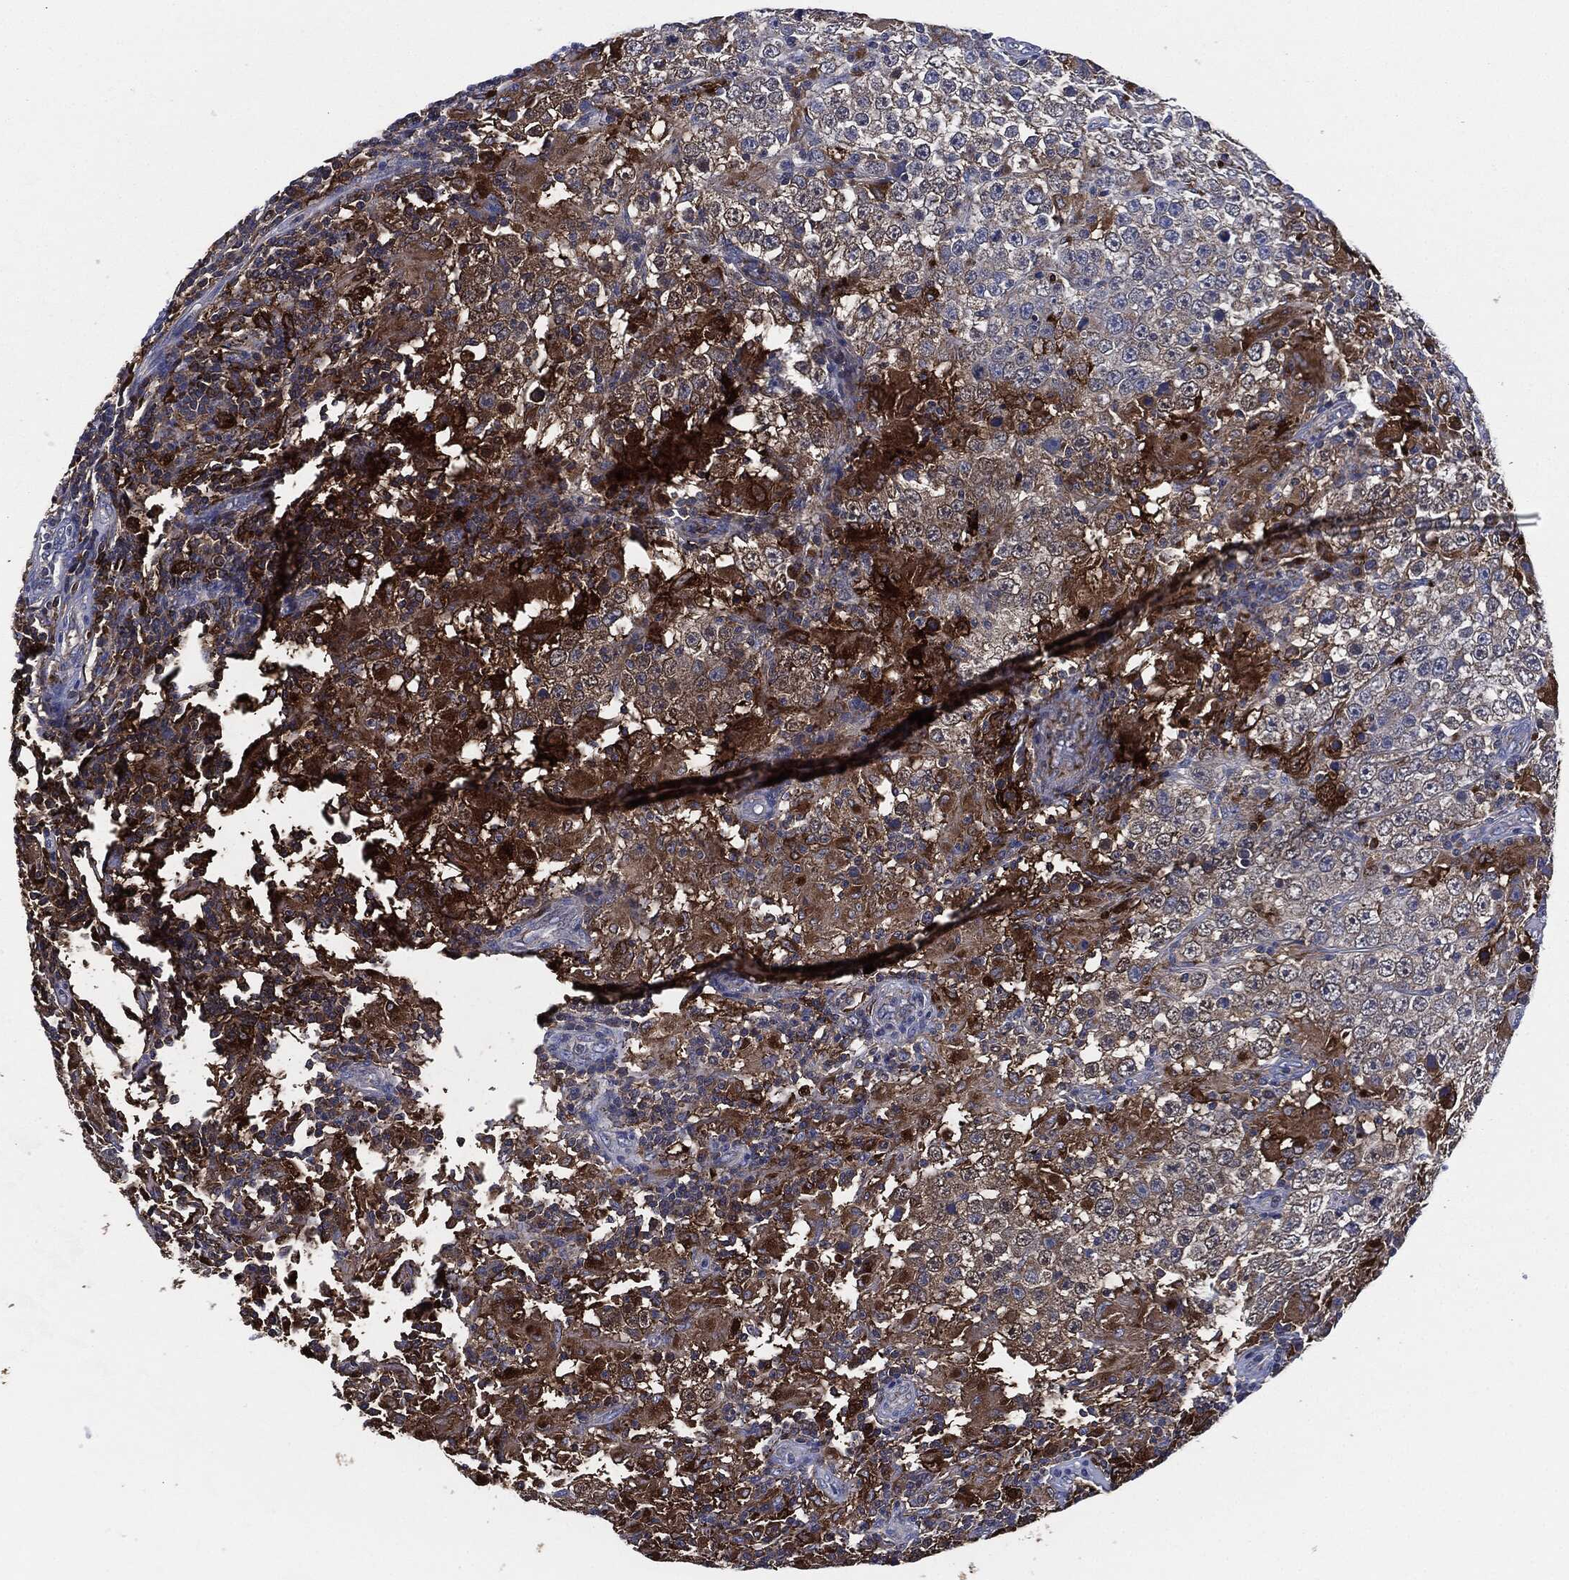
{"staining": {"intensity": "strong", "quantity": "25%-75%", "location": "cytoplasmic/membranous"}, "tissue": "testis cancer", "cell_type": "Tumor cells", "image_type": "cancer", "snomed": [{"axis": "morphology", "description": "Seminoma, NOS"}, {"axis": "morphology", "description": "Carcinoma, Embryonal, NOS"}, {"axis": "topography", "description": "Testis"}], "caption": "DAB immunohistochemical staining of seminoma (testis) displays strong cytoplasmic/membranous protein expression in about 25%-75% of tumor cells.", "gene": "TMEM11", "patient": {"sex": "male", "age": 41}}